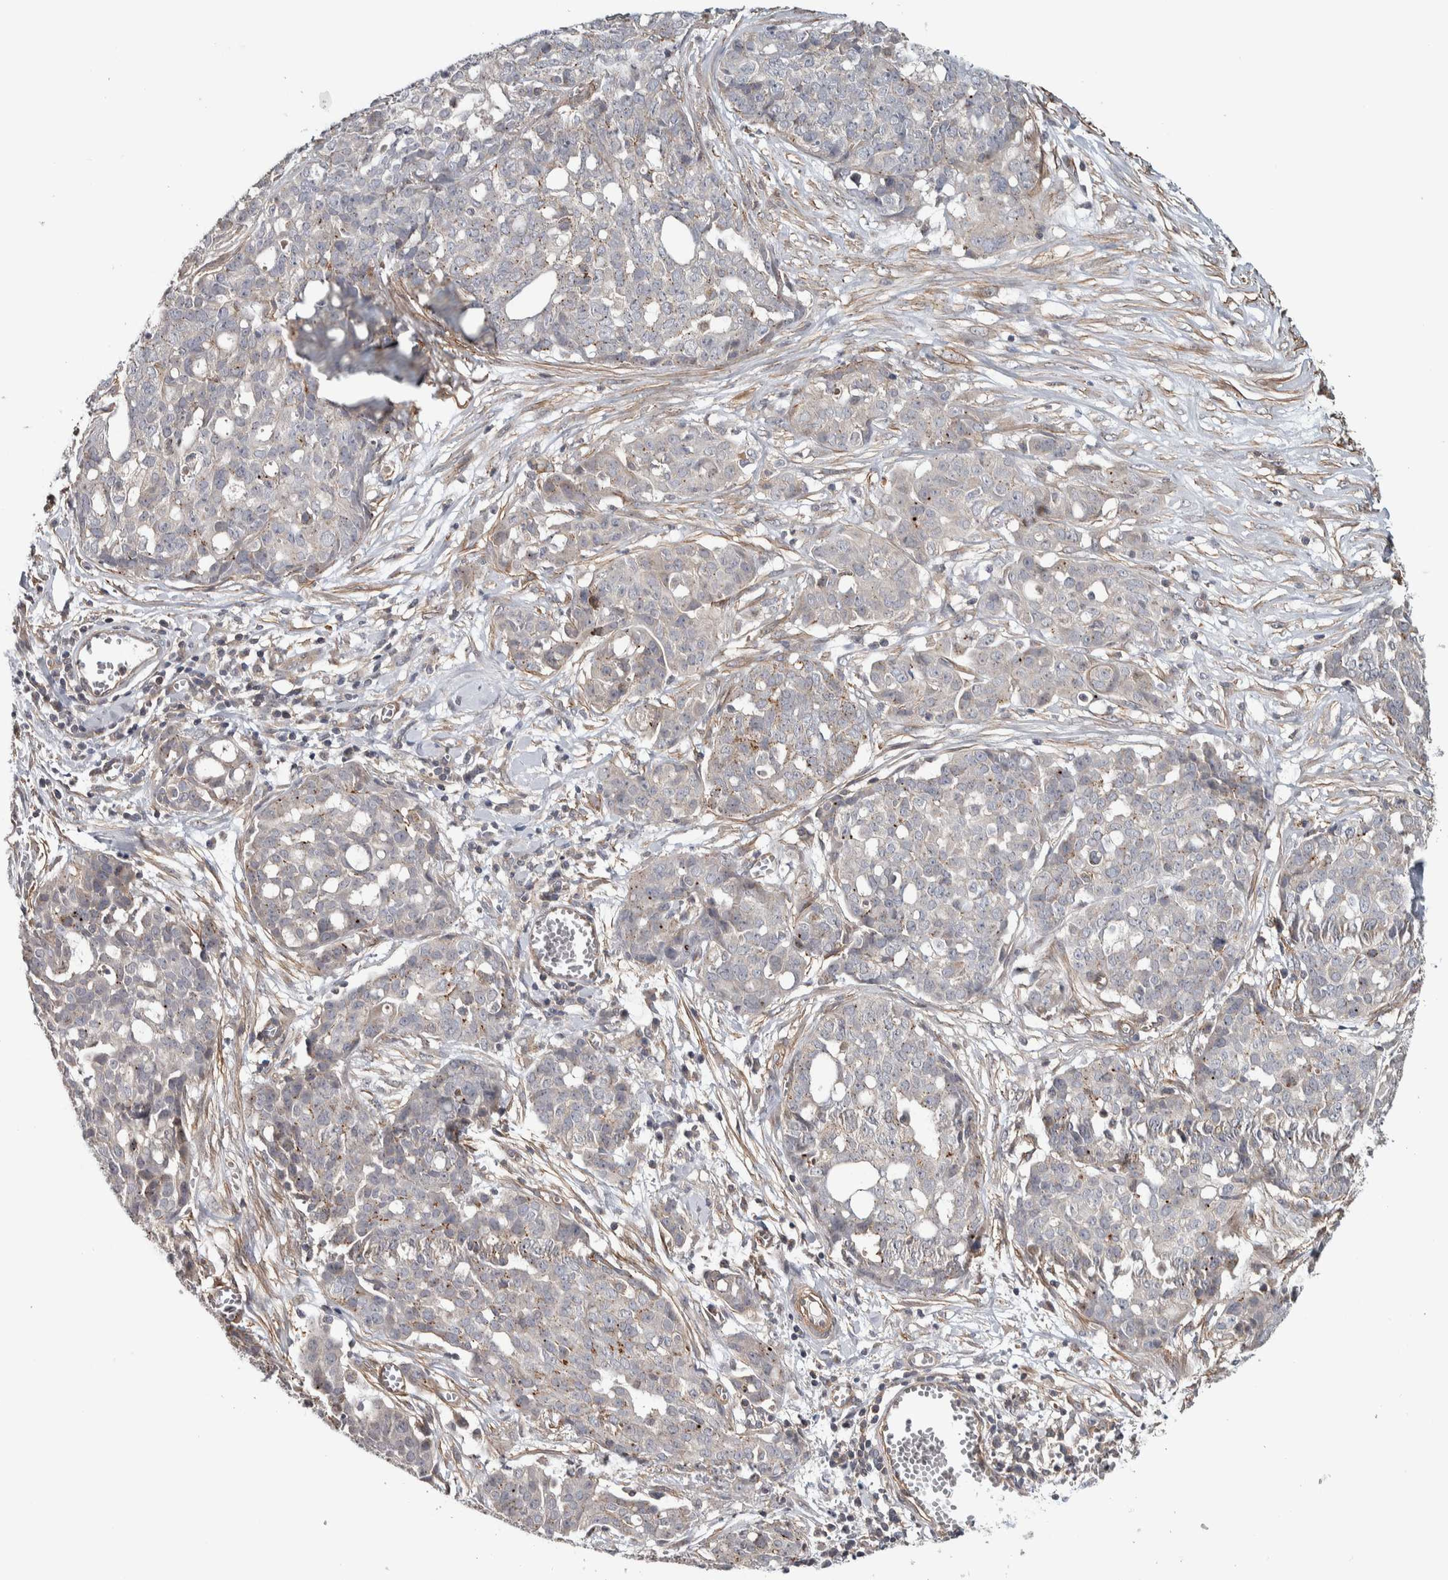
{"staining": {"intensity": "weak", "quantity": "<25%", "location": "cytoplasmic/membranous"}, "tissue": "ovarian cancer", "cell_type": "Tumor cells", "image_type": "cancer", "snomed": [{"axis": "morphology", "description": "Cystadenocarcinoma, serous, NOS"}, {"axis": "topography", "description": "Soft tissue"}, {"axis": "topography", "description": "Ovary"}], "caption": "The immunohistochemistry photomicrograph has no significant staining in tumor cells of ovarian cancer tissue.", "gene": "CHMP4C", "patient": {"sex": "female", "age": 57}}